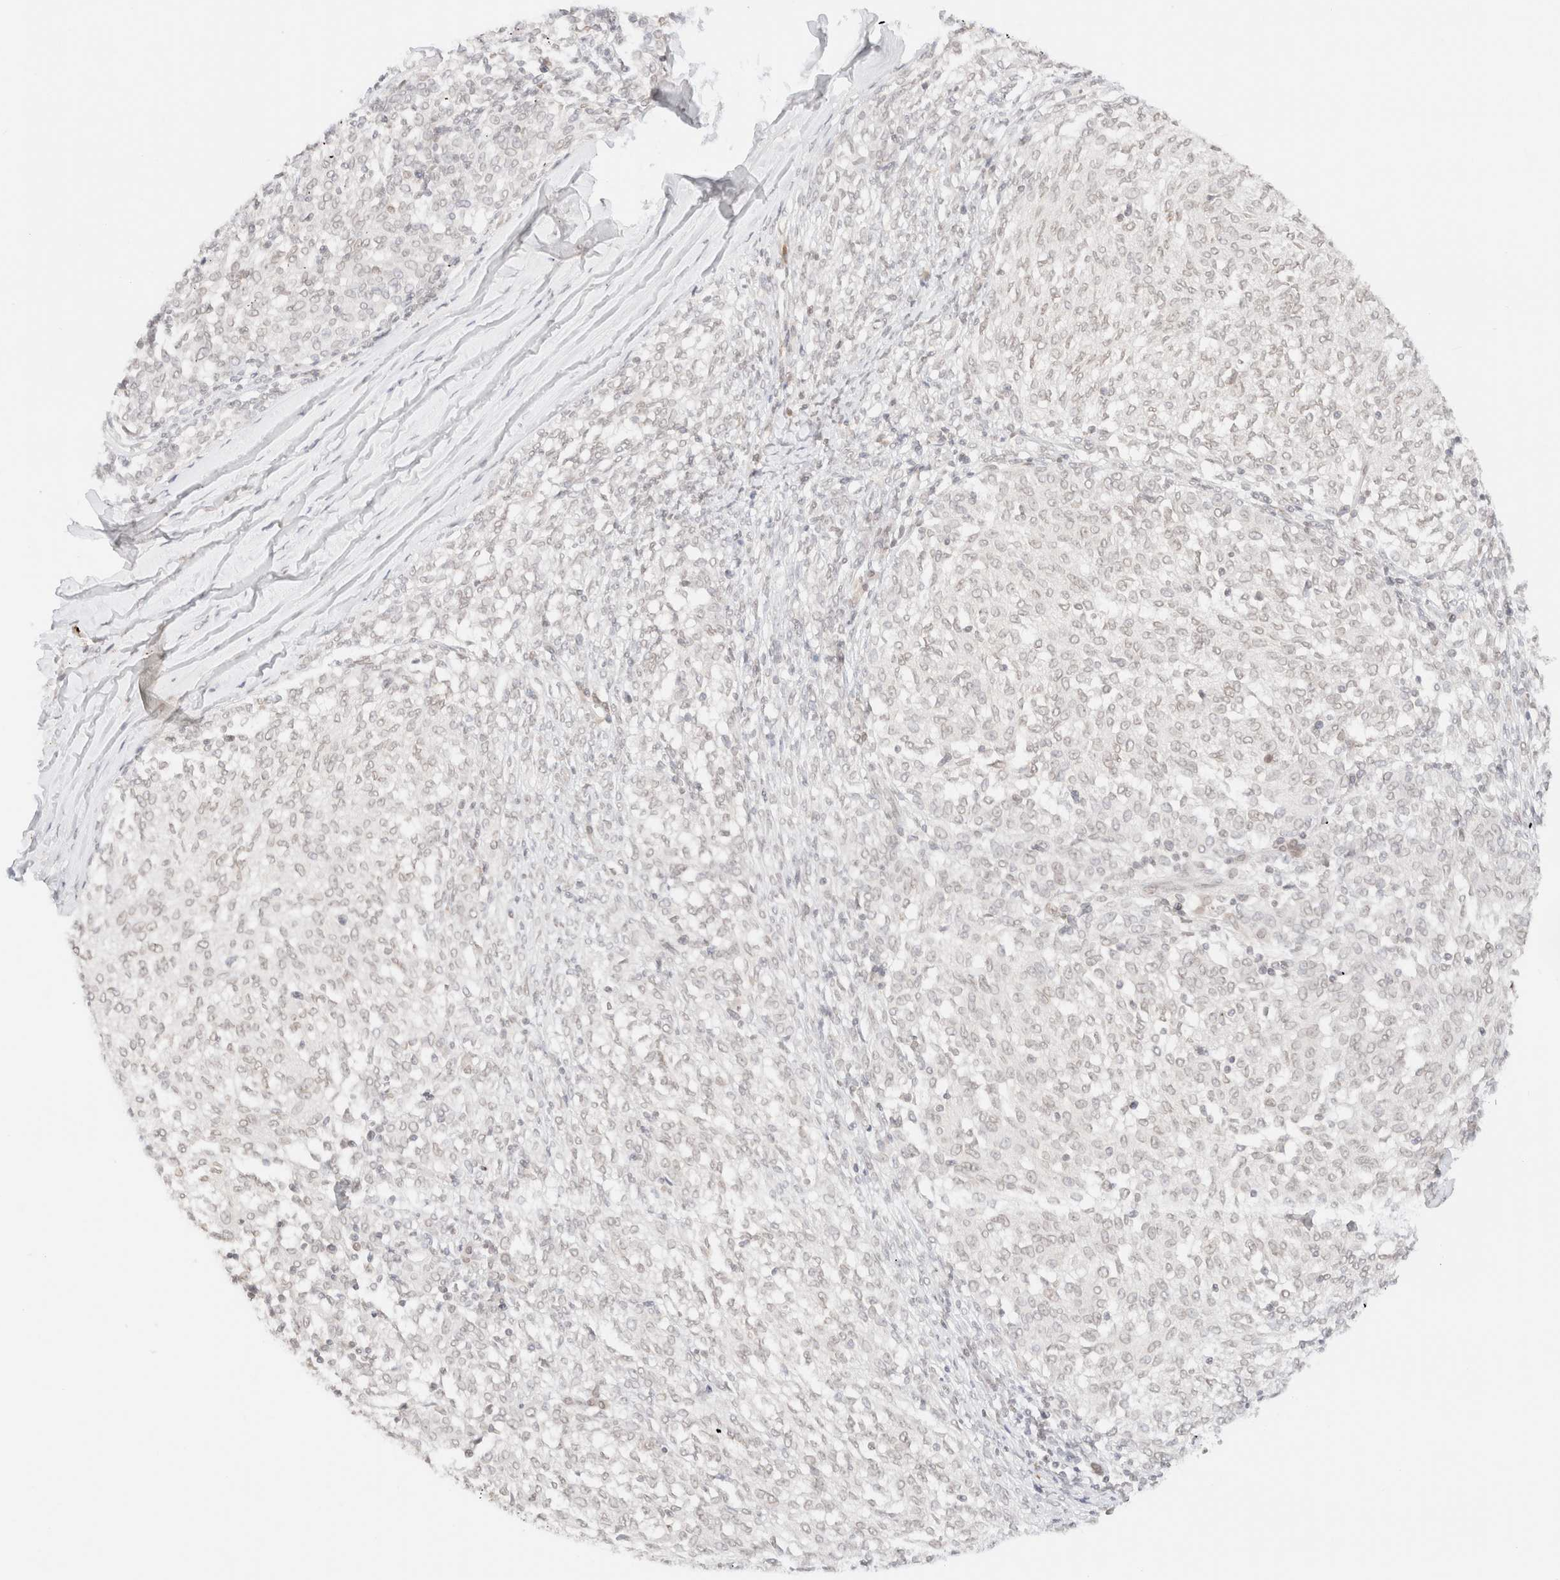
{"staining": {"intensity": "negative", "quantity": "none", "location": "none"}, "tissue": "melanoma", "cell_type": "Tumor cells", "image_type": "cancer", "snomed": [{"axis": "morphology", "description": "Malignant melanoma, NOS"}, {"axis": "topography", "description": "Skin"}], "caption": "Immunohistochemistry histopathology image of neoplastic tissue: melanoma stained with DAB reveals no significant protein staining in tumor cells.", "gene": "ZNF770", "patient": {"sex": "female", "age": 72}}